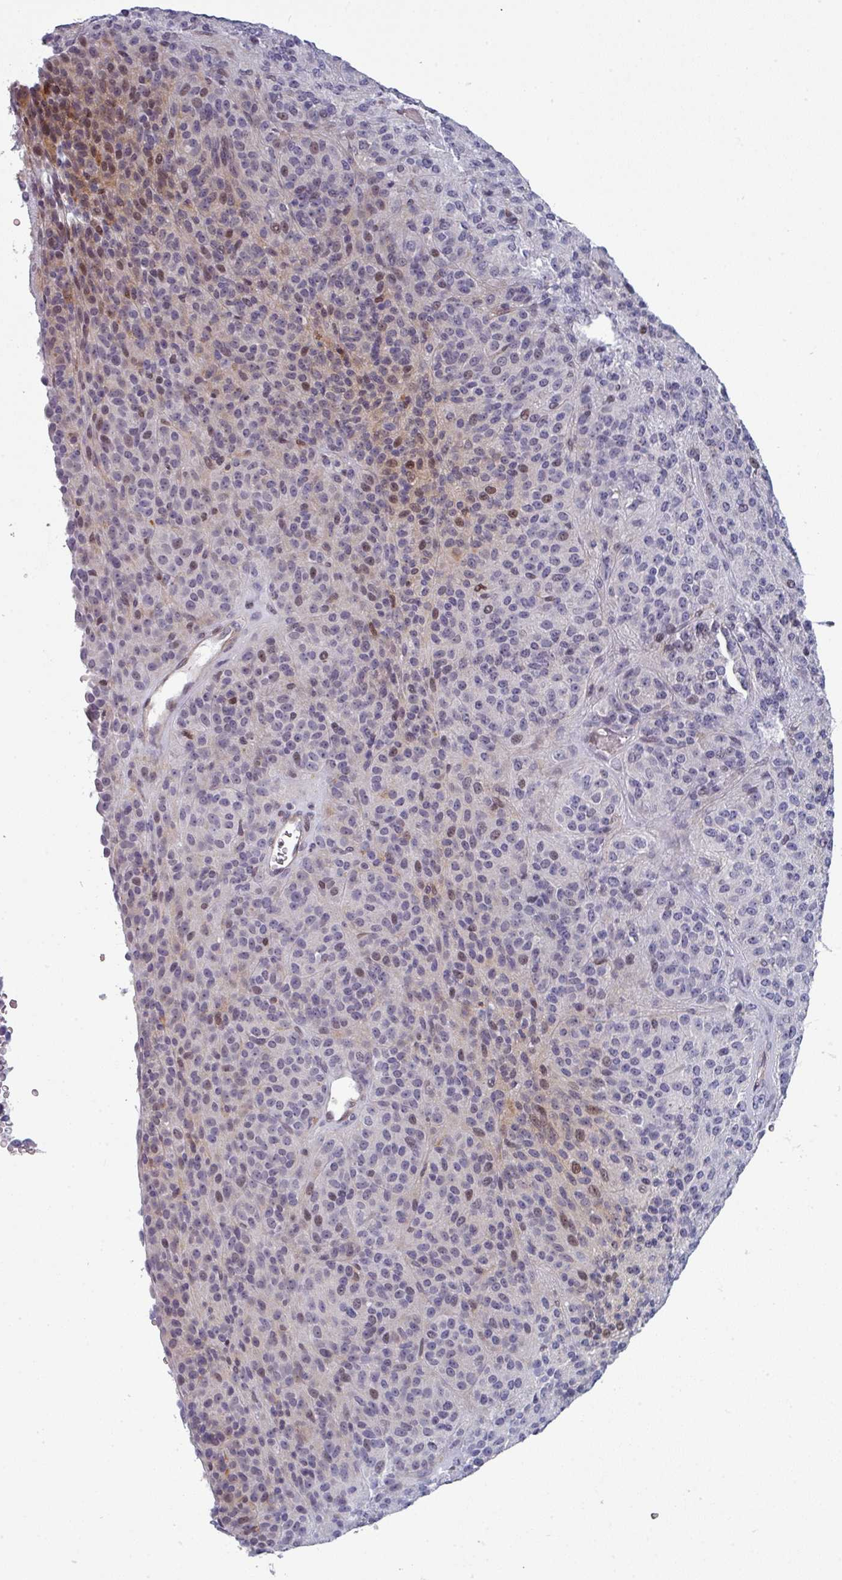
{"staining": {"intensity": "moderate", "quantity": "<25%", "location": "cytoplasmic/membranous,nuclear"}, "tissue": "melanoma", "cell_type": "Tumor cells", "image_type": "cancer", "snomed": [{"axis": "morphology", "description": "Malignant melanoma, Metastatic site"}, {"axis": "topography", "description": "Brain"}], "caption": "About <25% of tumor cells in human malignant melanoma (metastatic site) exhibit moderate cytoplasmic/membranous and nuclear protein positivity as visualized by brown immunohistochemical staining.", "gene": "PRAMEF12", "patient": {"sex": "female", "age": 56}}